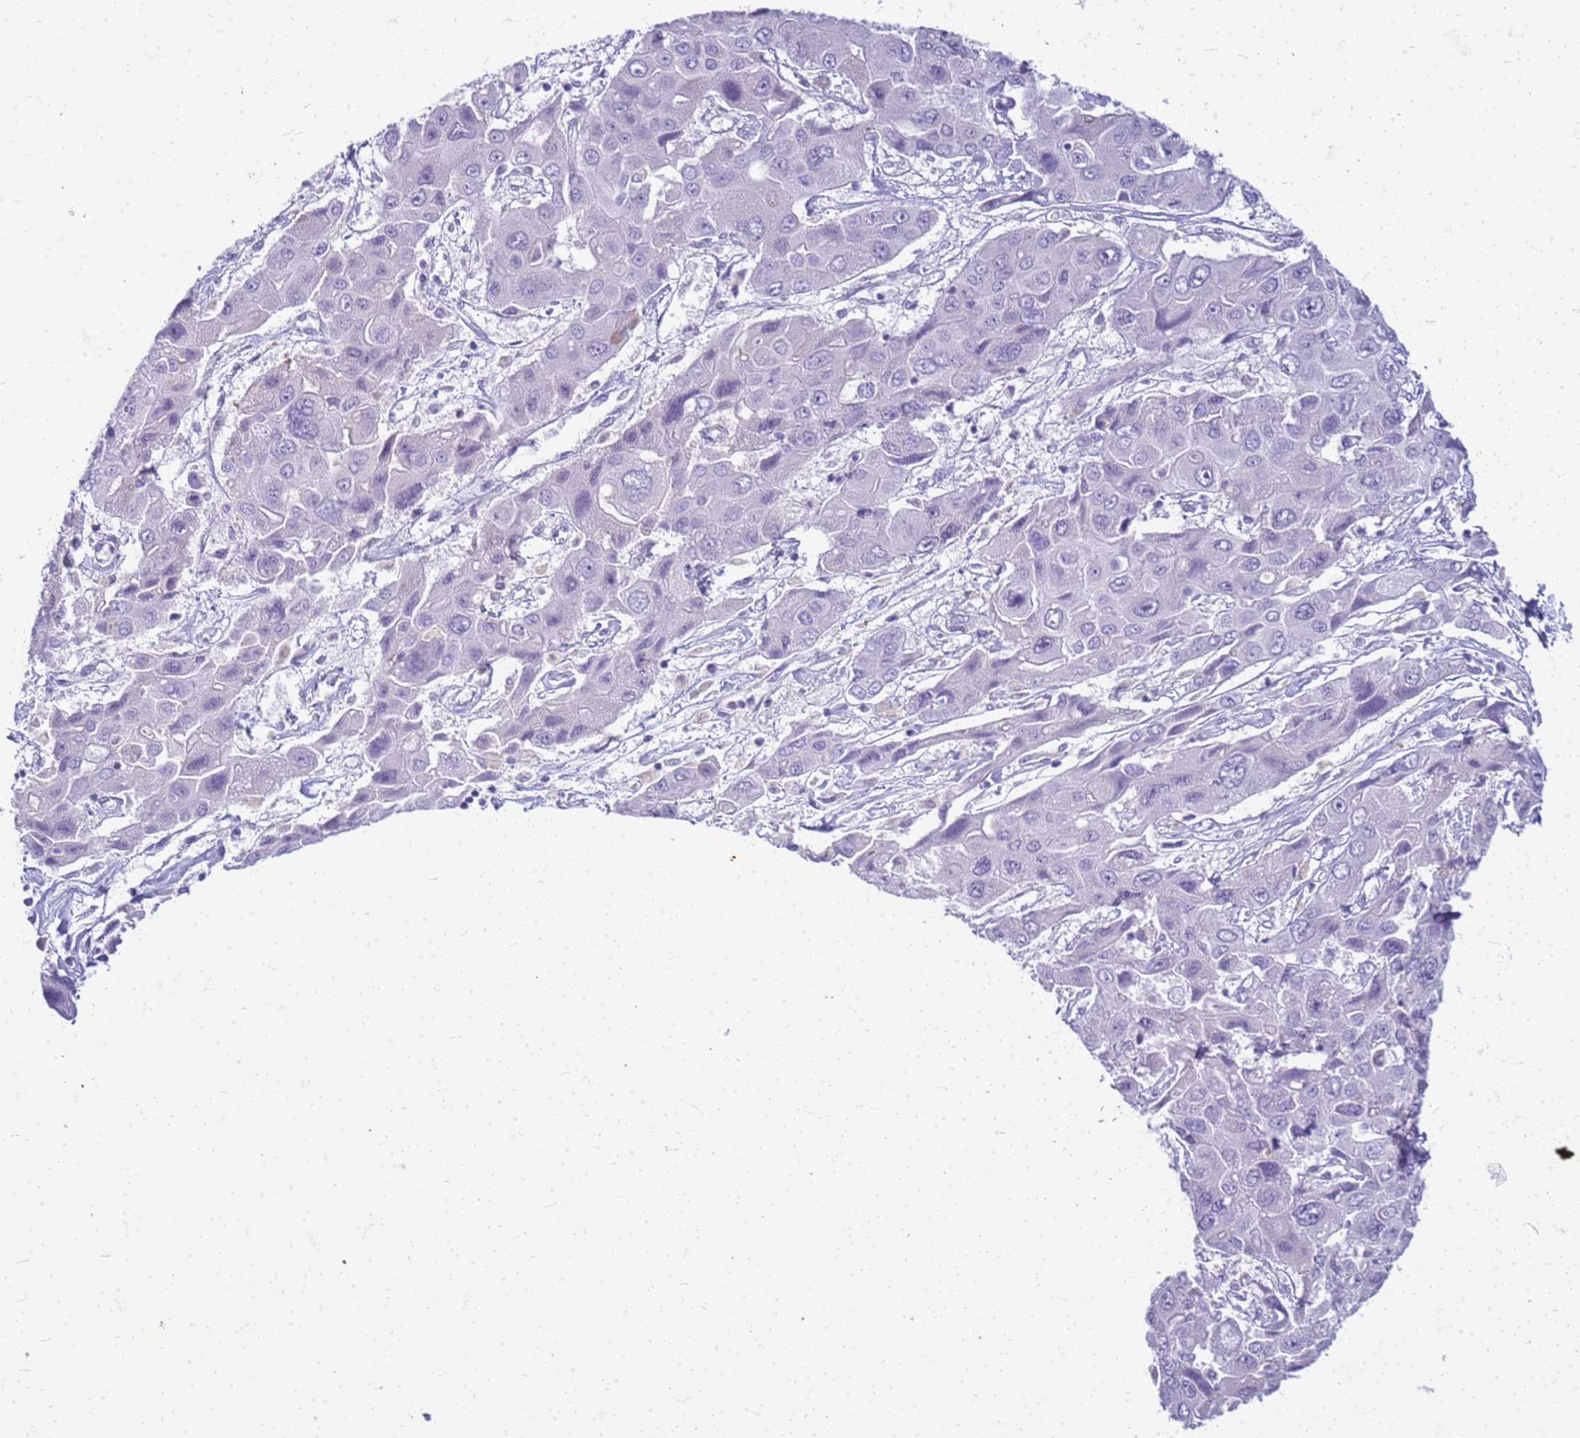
{"staining": {"intensity": "negative", "quantity": "none", "location": "none"}, "tissue": "liver cancer", "cell_type": "Tumor cells", "image_type": "cancer", "snomed": [{"axis": "morphology", "description": "Cholangiocarcinoma"}, {"axis": "topography", "description": "Liver"}], "caption": "DAB (3,3'-diaminobenzidine) immunohistochemical staining of cholangiocarcinoma (liver) exhibits no significant expression in tumor cells.", "gene": "CFAP100", "patient": {"sex": "male", "age": 67}}